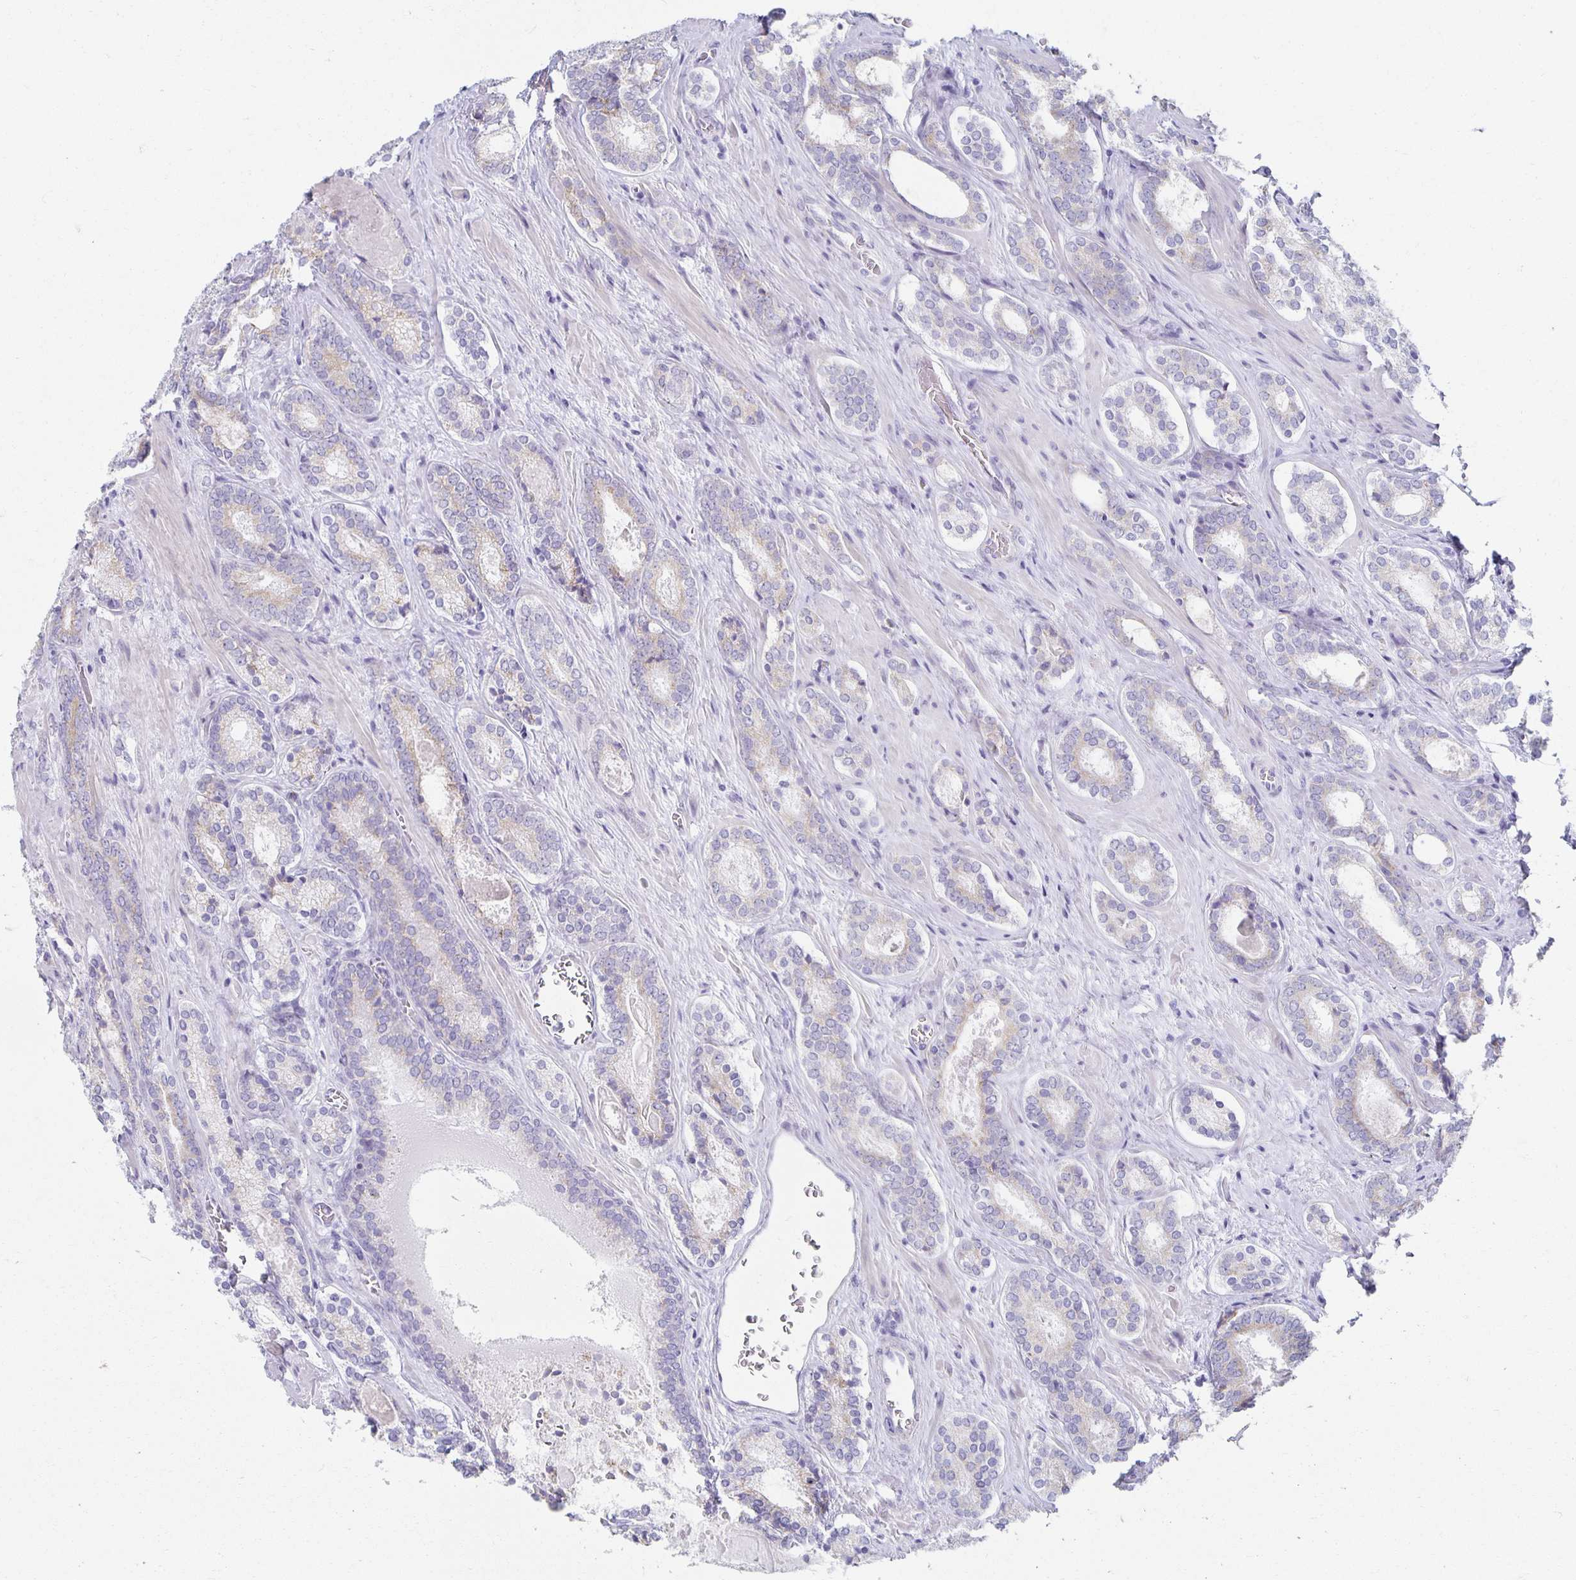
{"staining": {"intensity": "weak", "quantity": "25%-75%", "location": "cytoplasmic/membranous"}, "tissue": "prostate cancer", "cell_type": "Tumor cells", "image_type": "cancer", "snomed": [{"axis": "morphology", "description": "Adenocarcinoma, Low grade"}, {"axis": "topography", "description": "Prostate"}], "caption": "Immunohistochemical staining of human prostate cancer shows weak cytoplasmic/membranous protein expression in approximately 25%-75% of tumor cells. (brown staining indicates protein expression, while blue staining denotes nuclei).", "gene": "TEX44", "patient": {"sex": "male", "age": 62}}